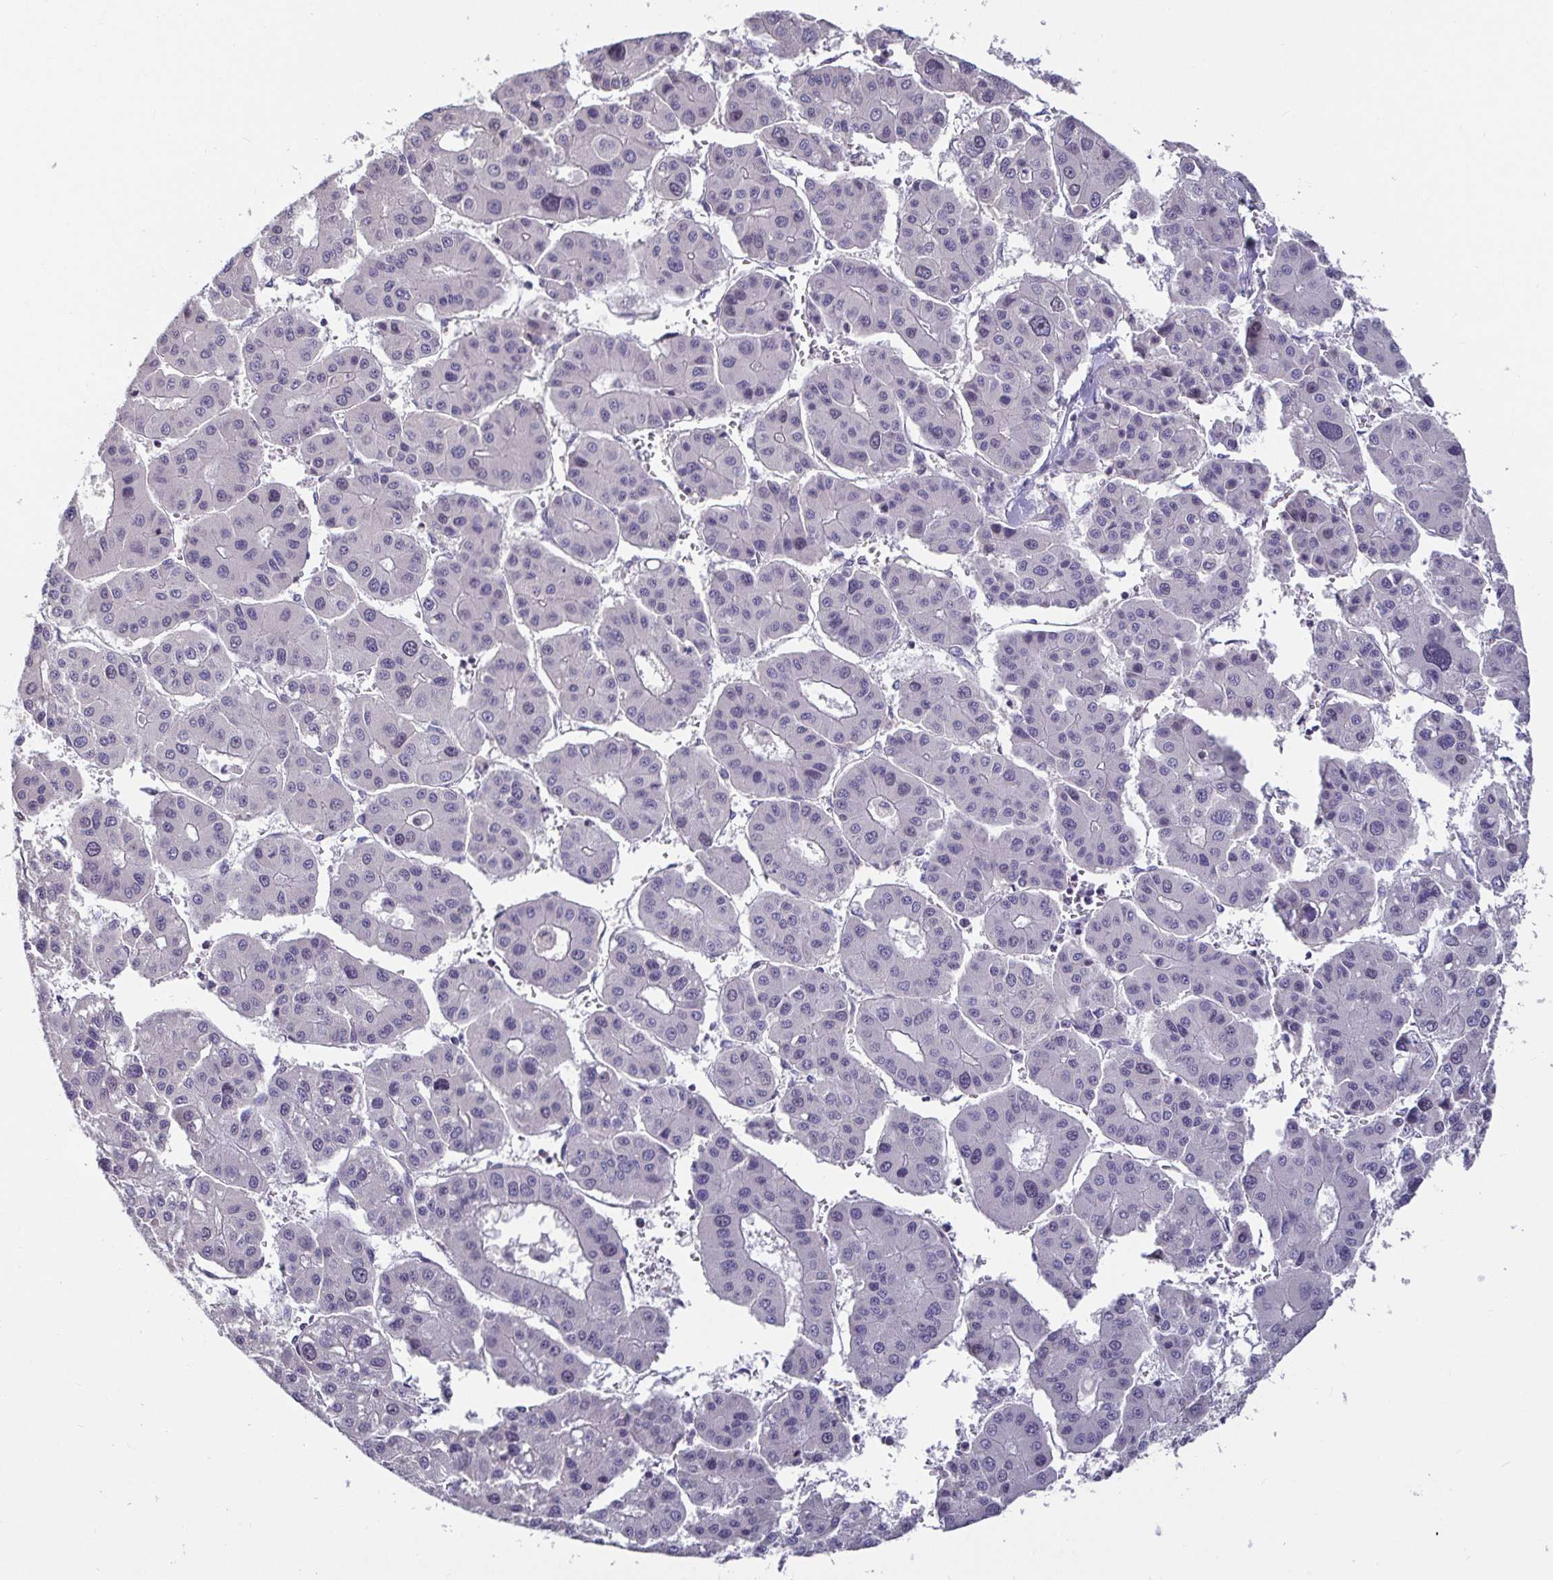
{"staining": {"intensity": "negative", "quantity": "none", "location": "none"}, "tissue": "liver cancer", "cell_type": "Tumor cells", "image_type": "cancer", "snomed": [{"axis": "morphology", "description": "Carcinoma, Hepatocellular, NOS"}, {"axis": "topography", "description": "Liver"}], "caption": "This is a micrograph of immunohistochemistry staining of liver cancer, which shows no positivity in tumor cells.", "gene": "ANLN", "patient": {"sex": "male", "age": 73}}